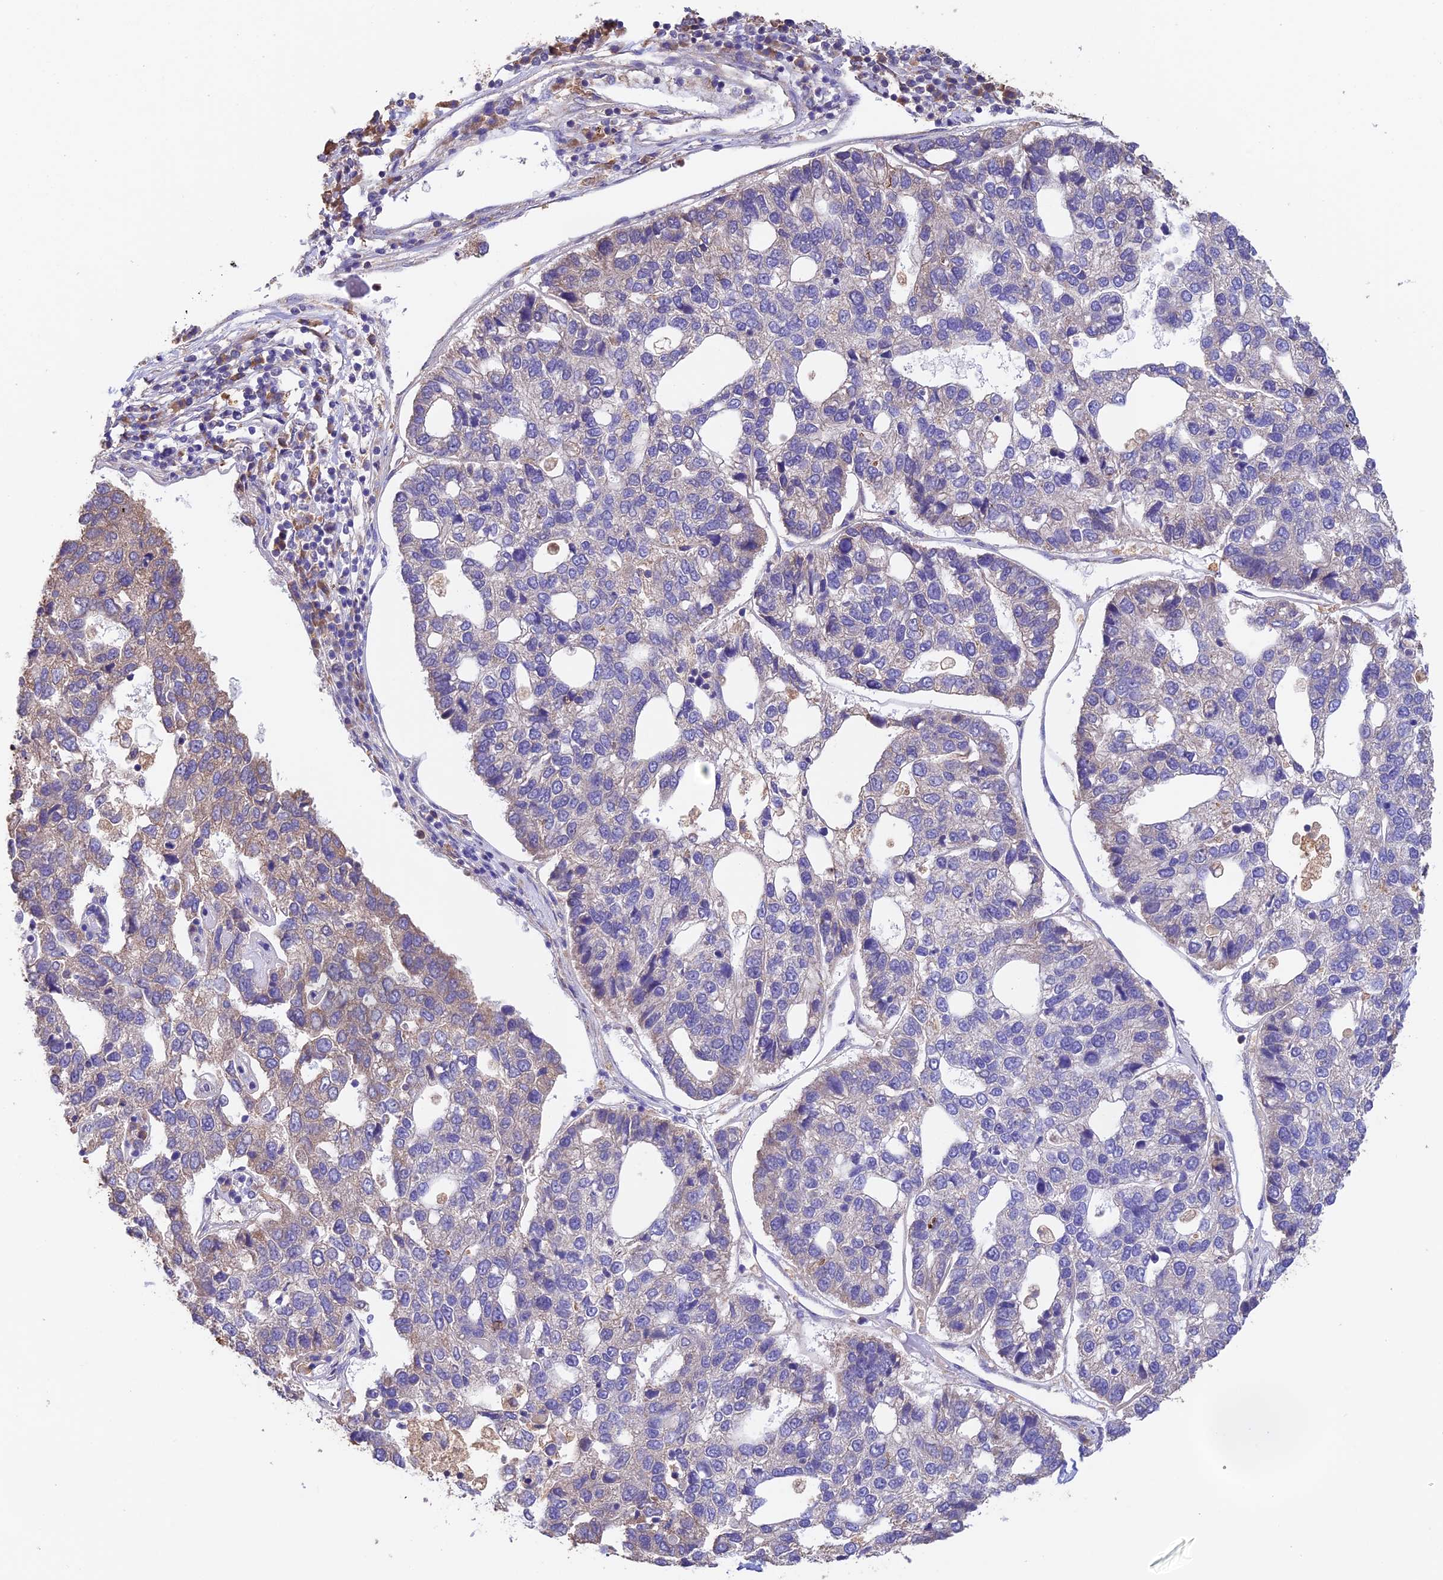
{"staining": {"intensity": "moderate", "quantity": "<25%", "location": "cytoplasmic/membranous"}, "tissue": "pancreatic cancer", "cell_type": "Tumor cells", "image_type": "cancer", "snomed": [{"axis": "morphology", "description": "Adenocarcinoma, NOS"}, {"axis": "topography", "description": "Pancreas"}], "caption": "Approximately <25% of tumor cells in human pancreatic cancer (adenocarcinoma) show moderate cytoplasmic/membranous protein positivity as visualized by brown immunohistochemical staining.", "gene": "EMC3", "patient": {"sex": "female", "age": 61}}